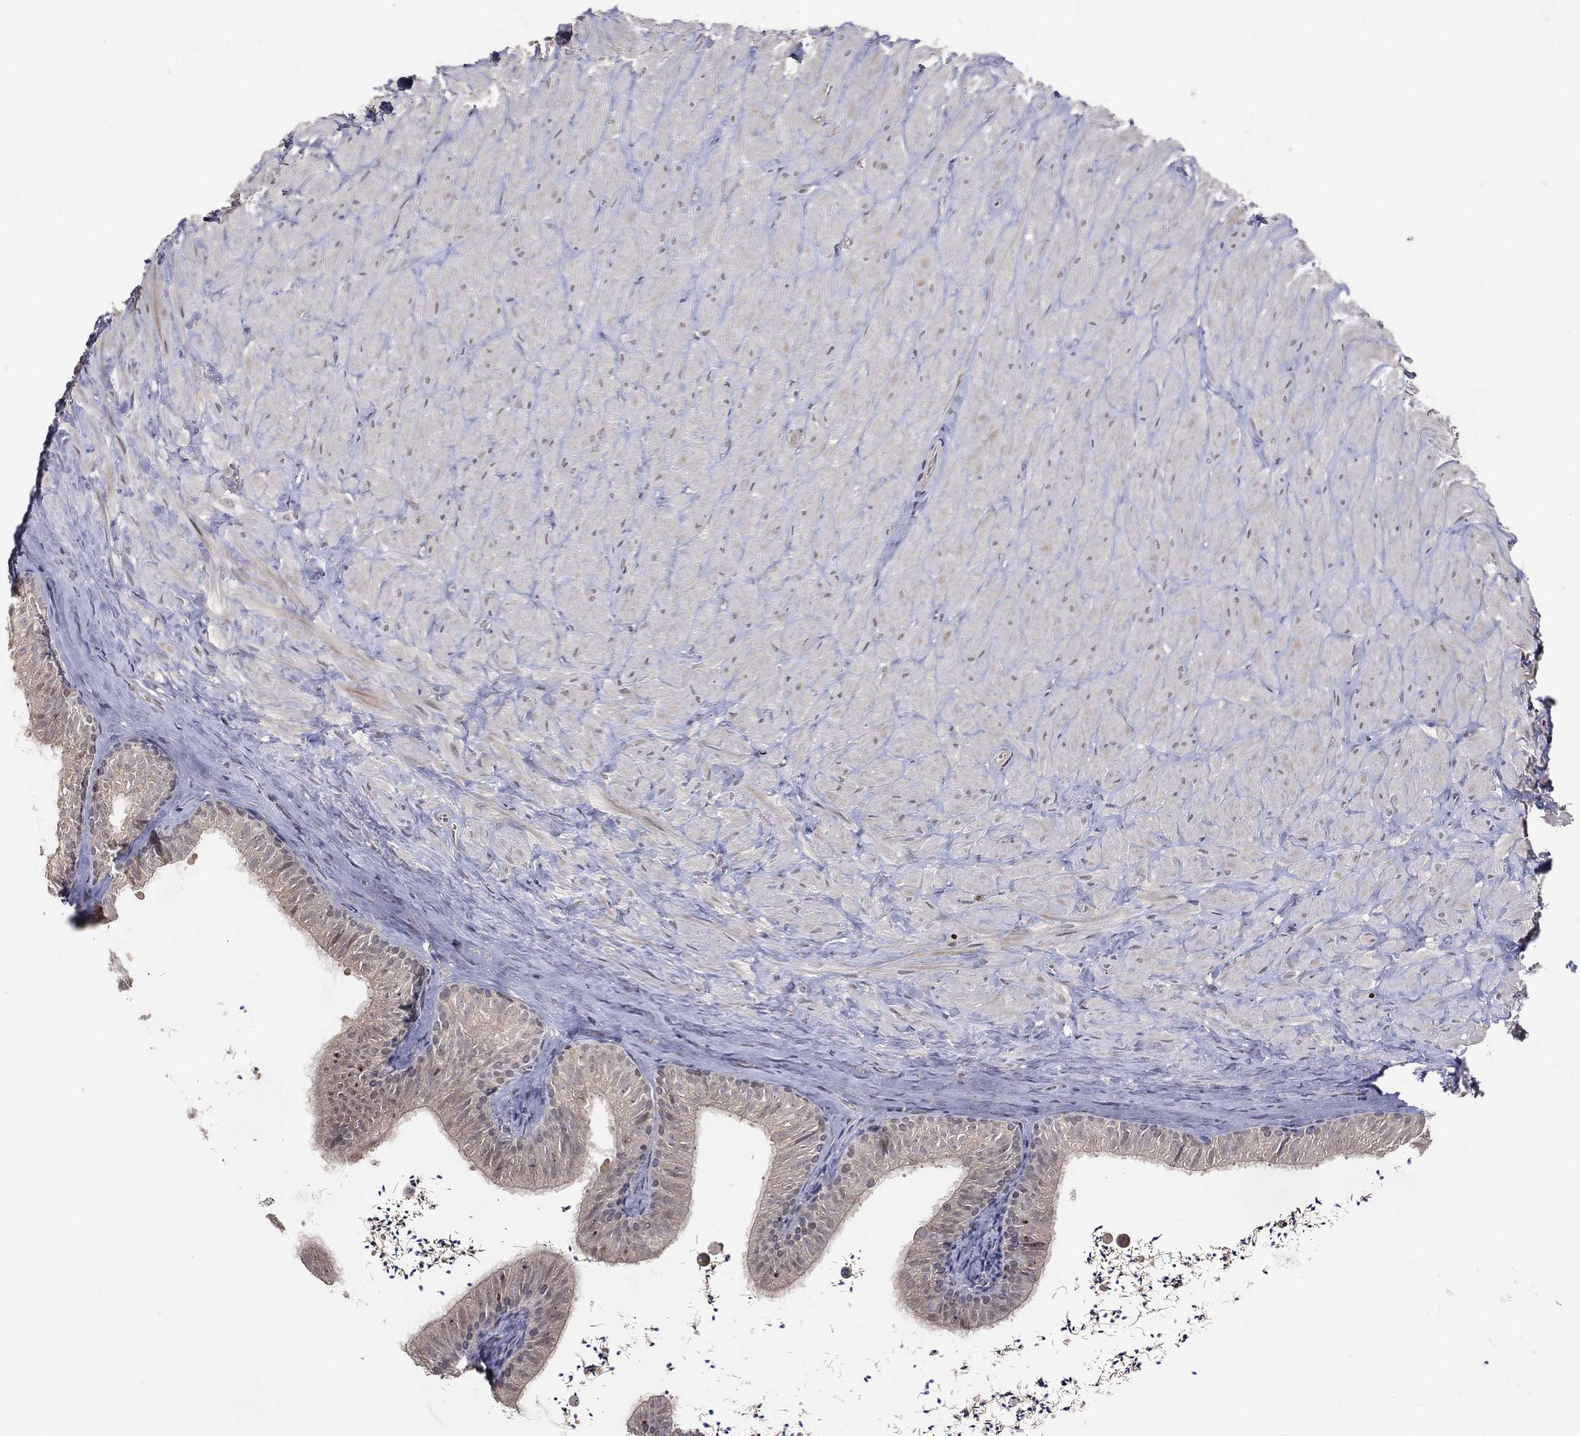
{"staining": {"intensity": "negative", "quantity": "none", "location": "none"}, "tissue": "epididymis", "cell_type": "Glandular cells", "image_type": "normal", "snomed": [{"axis": "morphology", "description": "Normal tissue, NOS"}, {"axis": "topography", "description": "Epididymis"}], "caption": "Epididymis stained for a protein using IHC shows no staining glandular cells.", "gene": "DNAH7", "patient": {"sex": "male", "age": 32}}